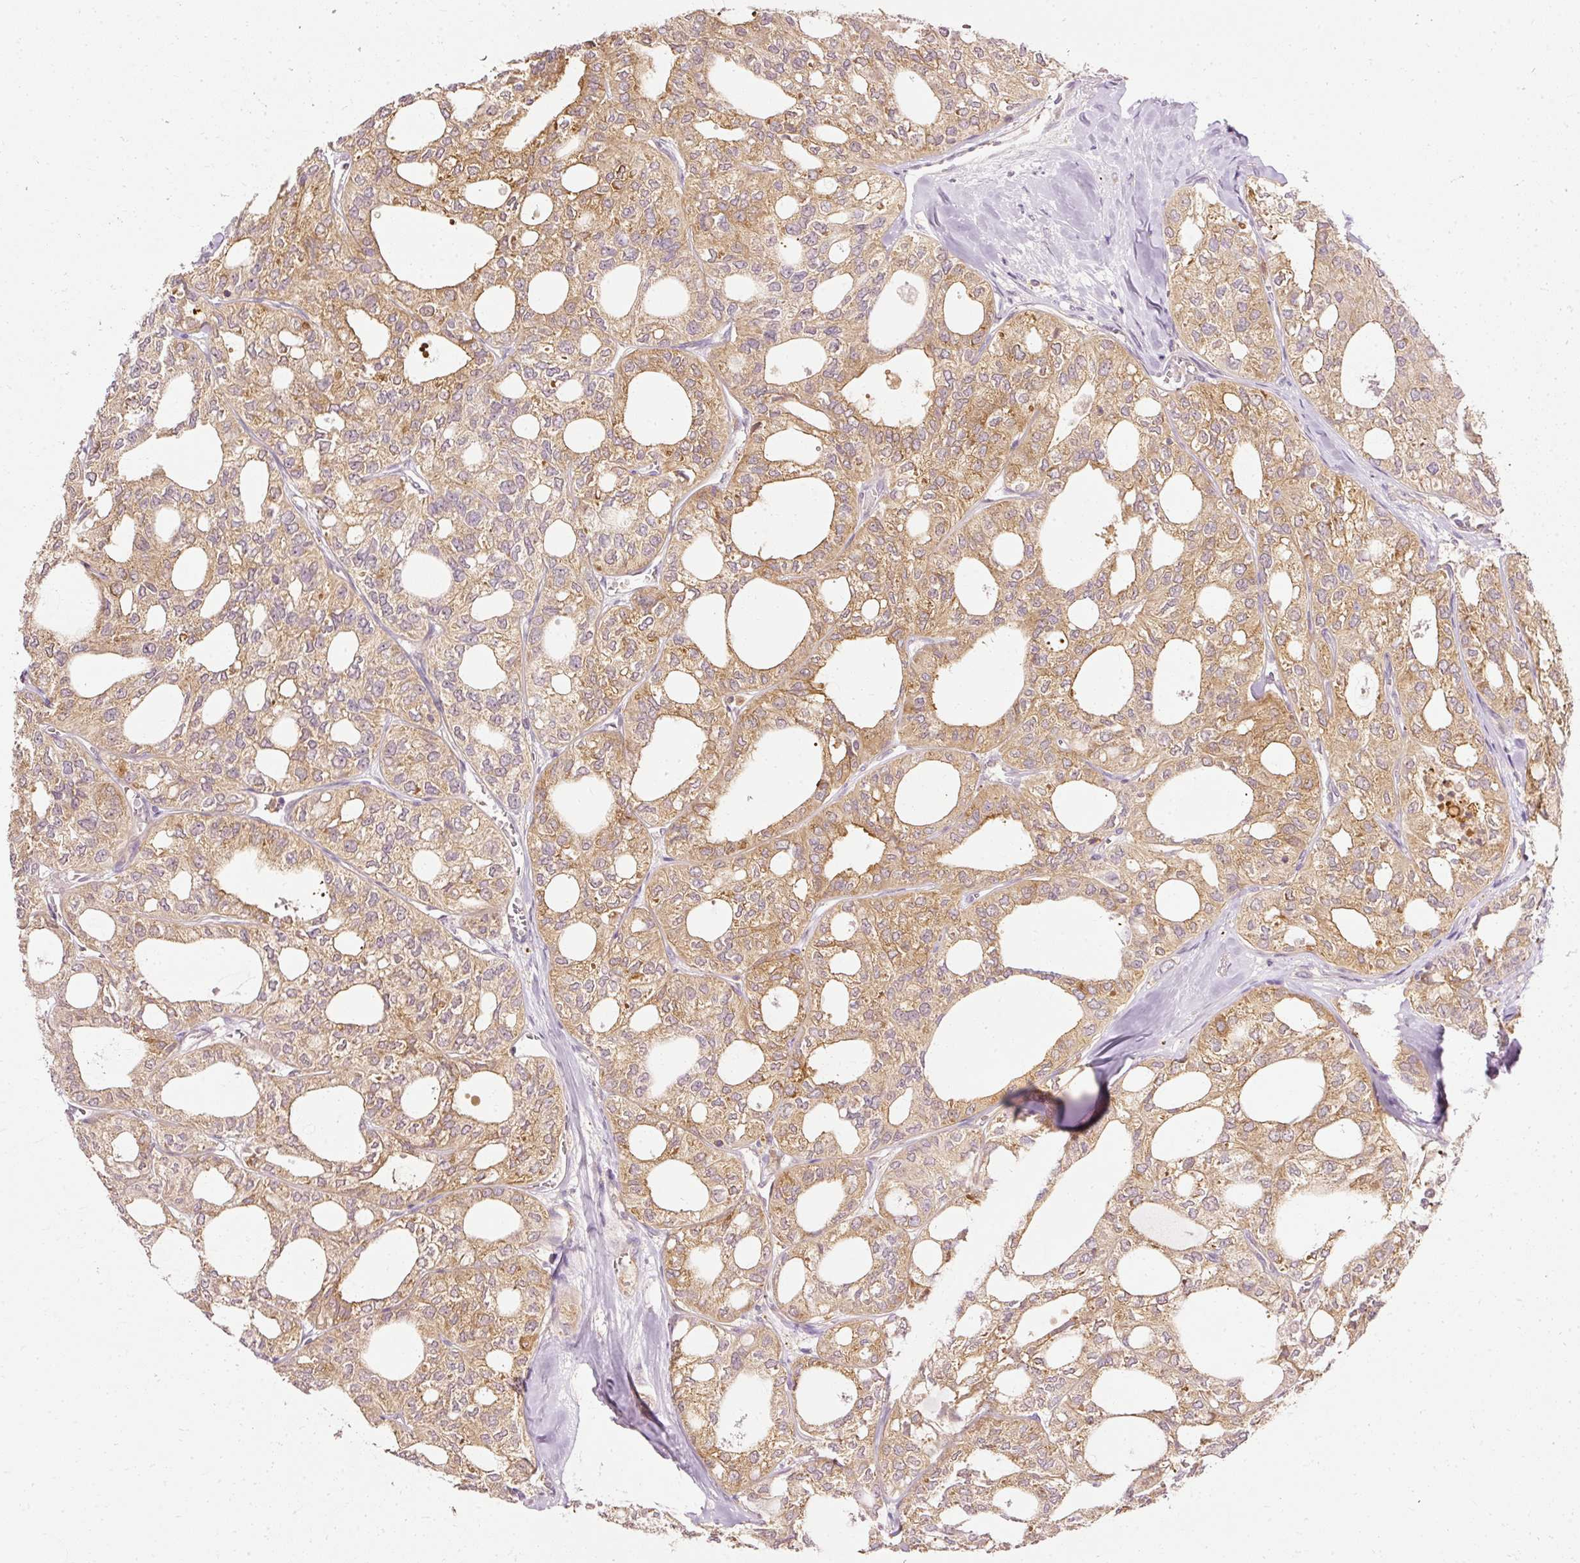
{"staining": {"intensity": "moderate", "quantity": ">75%", "location": "cytoplasmic/membranous"}, "tissue": "thyroid cancer", "cell_type": "Tumor cells", "image_type": "cancer", "snomed": [{"axis": "morphology", "description": "Follicular adenoma carcinoma, NOS"}, {"axis": "topography", "description": "Thyroid gland"}], "caption": "DAB immunohistochemical staining of human thyroid follicular adenoma carcinoma exhibits moderate cytoplasmic/membranous protein staining in about >75% of tumor cells.", "gene": "ARMH3", "patient": {"sex": "male", "age": 75}}